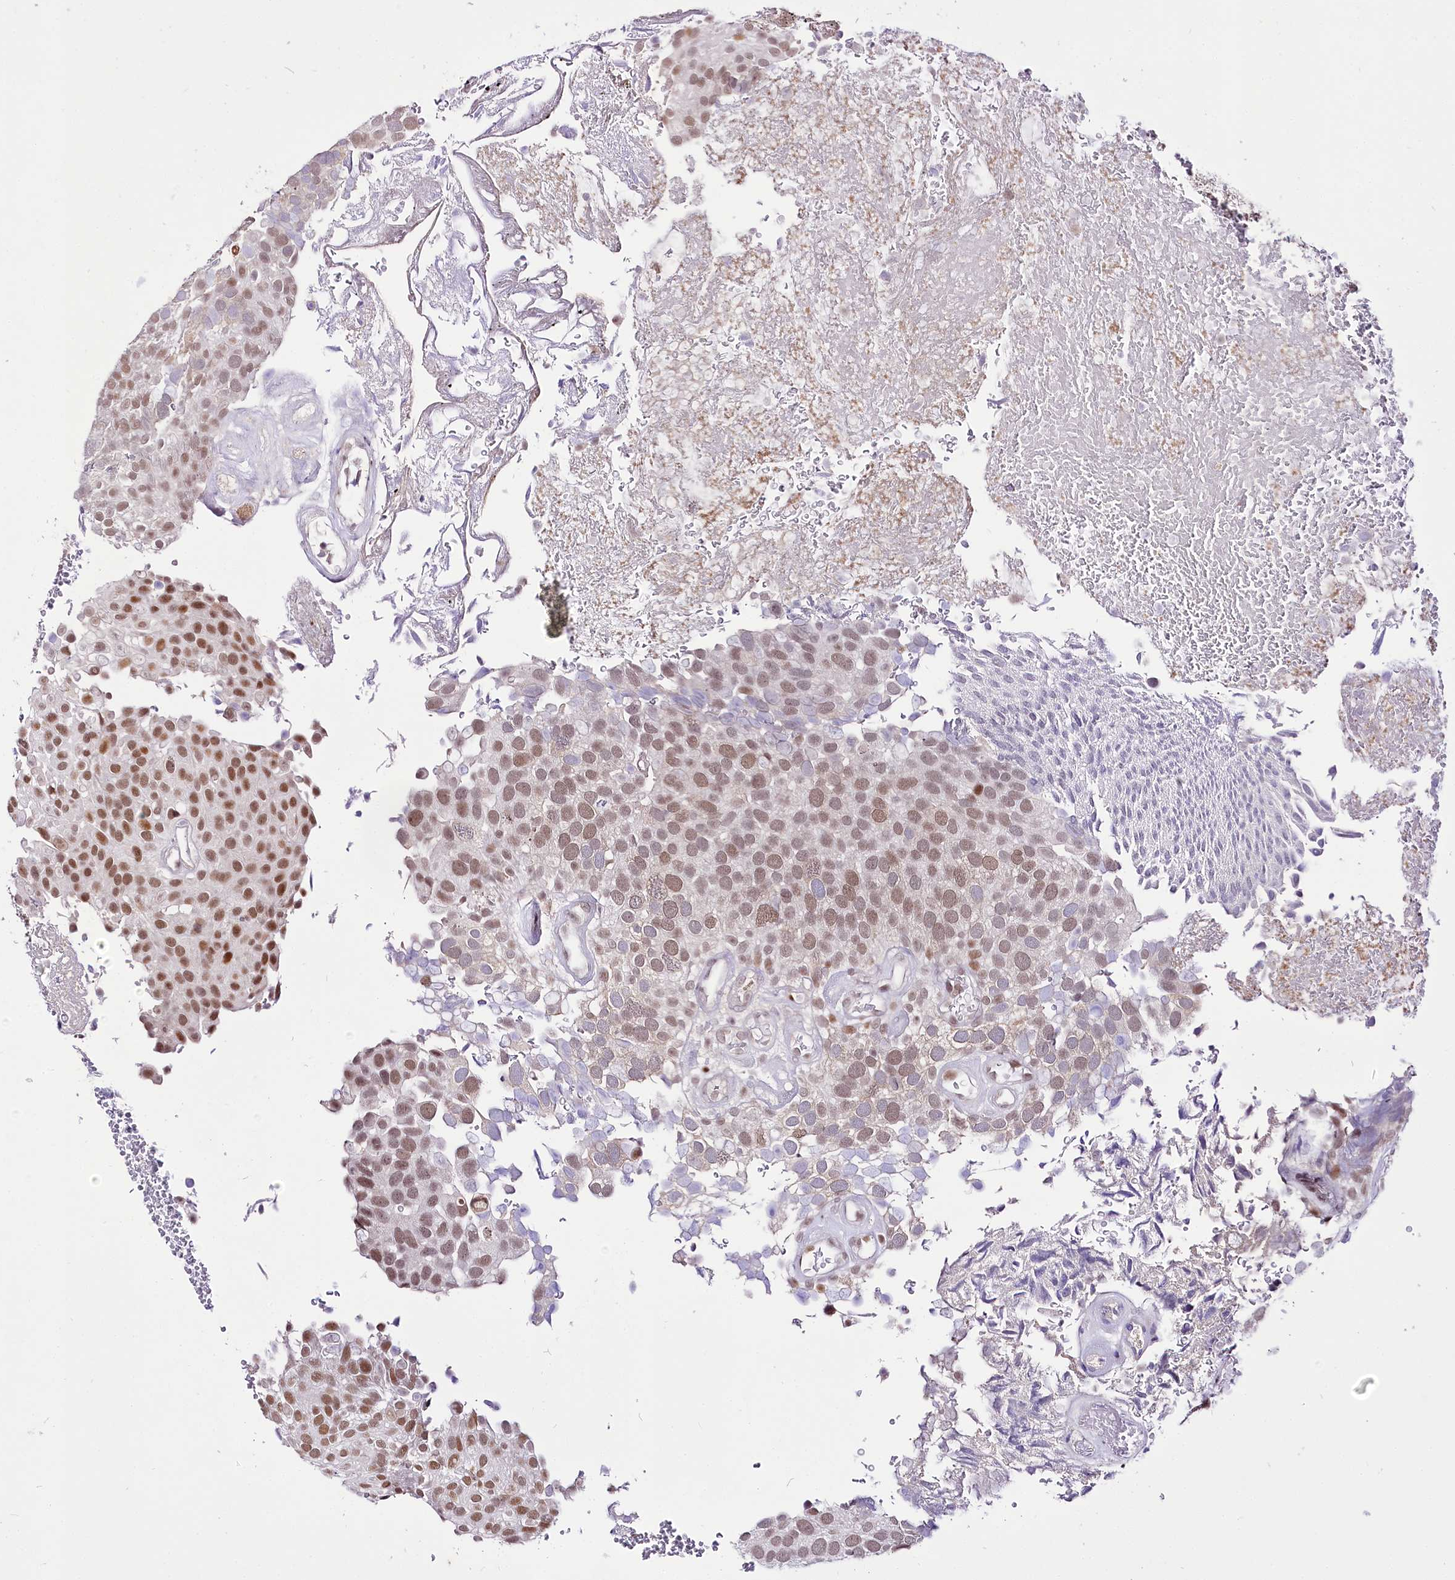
{"staining": {"intensity": "moderate", "quantity": ">75%", "location": "nuclear"}, "tissue": "urothelial cancer", "cell_type": "Tumor cells", "image_type": "cancer", "snomed": [{"axis": "morphology", "description": "Urothelial carcinoma, Low grade"}, {"axis": "topography", "description": "Urinary bladder"}], "caption": "DAB immunohistochemical staining of human low-grade urothelial carcinoma exhibits moderate nuclear protein positivity in about >75% of tumor cells. The staining was performed using DAB (3,3'-diaminobenzidine) to visualize the protein expression in brown, while the nuclei were stained in blue with hematoxylin (Magnification: 20x).", "gene": "POLA2", "patient": {"sex": "male", "age": 78}}